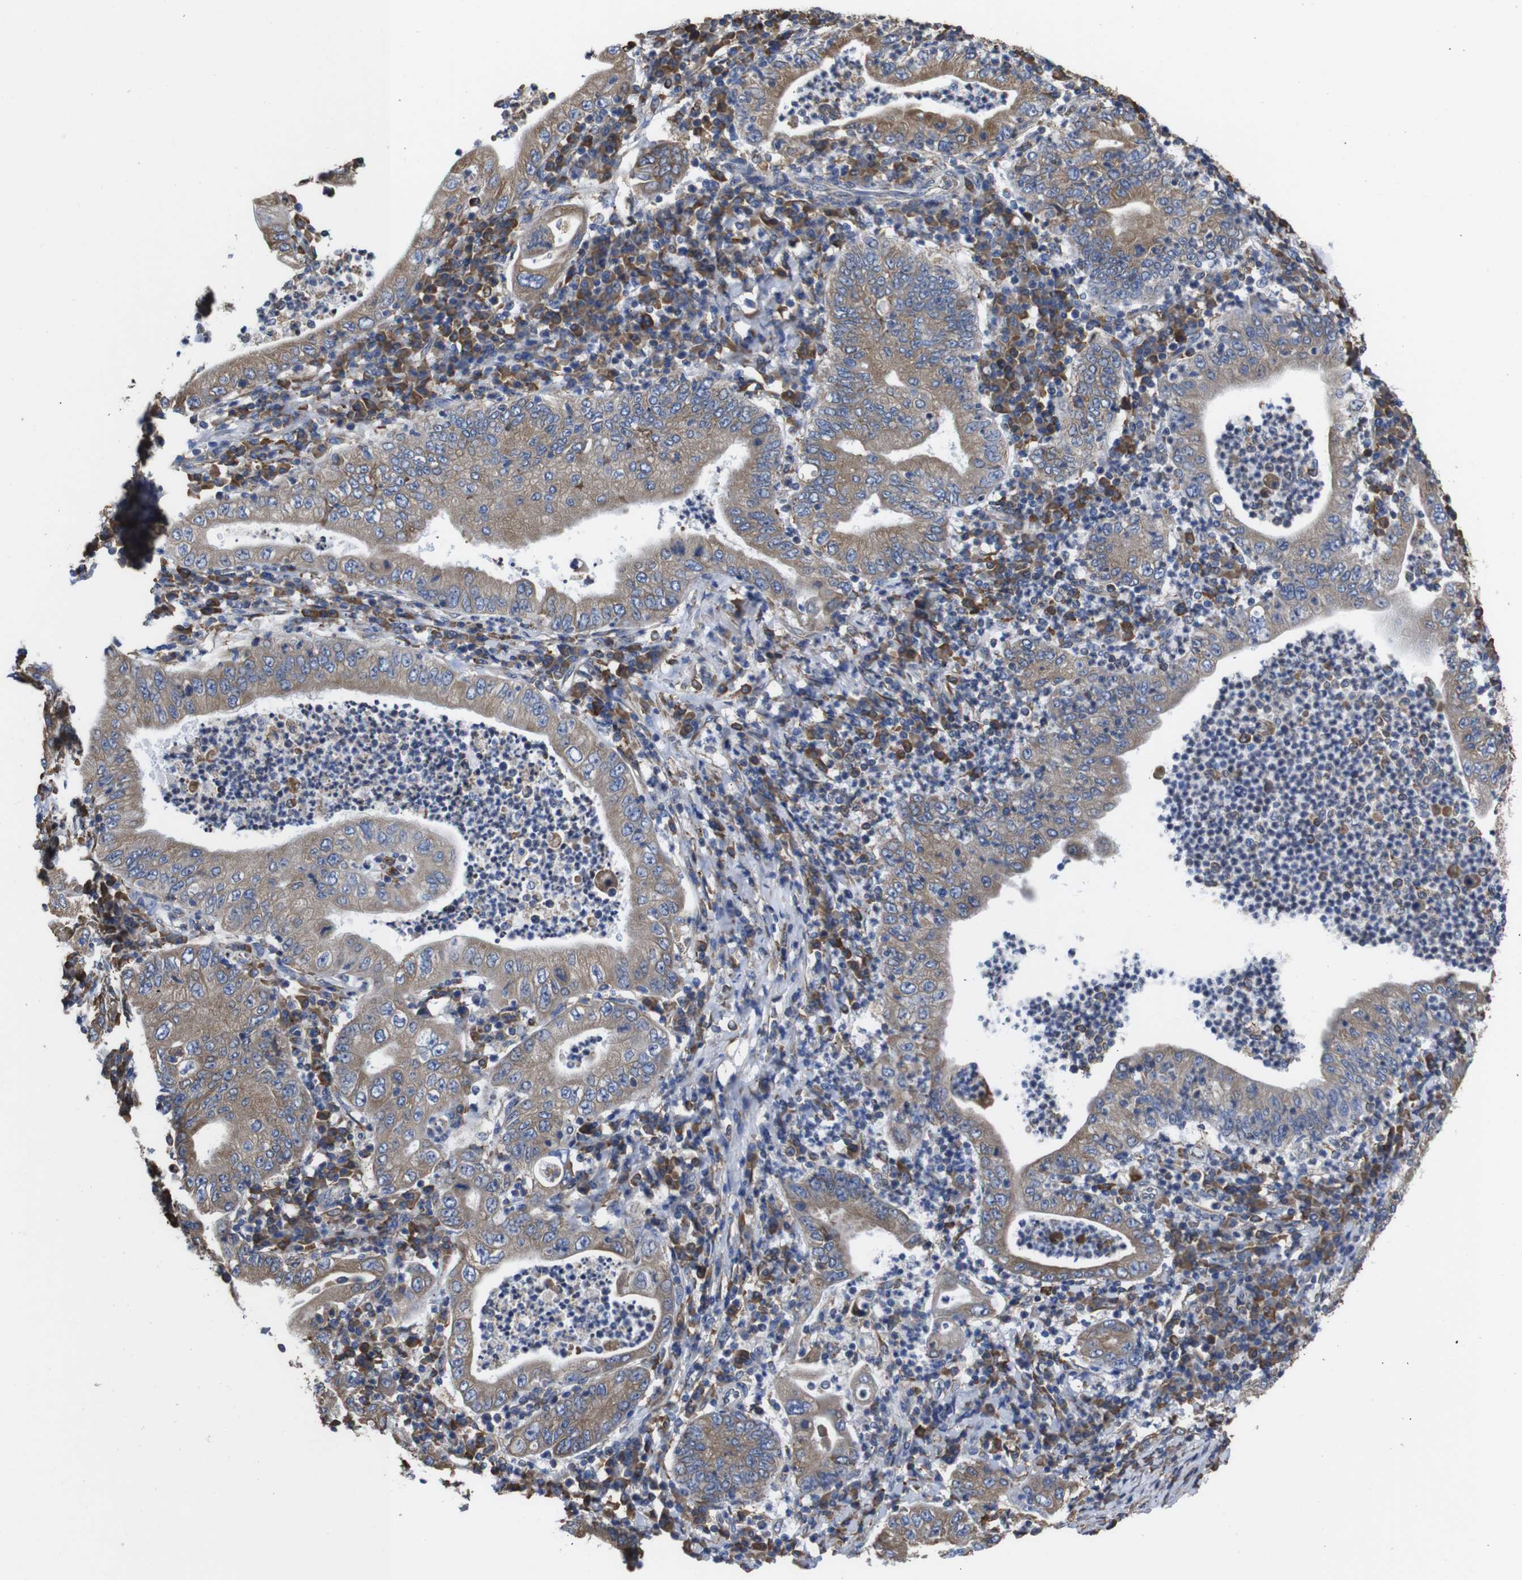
{"staining": {"intensity": "moderate", "quantity": ">75%", "location": "cytoplasmic/membranous"}, "tissue": "stomach cancer", "cell_type": "Tumor cells", "image_type": "cancer", "snomed": [{"axis": "morphology", "description": "Normal tissue, NOS"}, {"axis": "morphology", "description": "Adenocarcinoma, NOS"}, {"axis": "topography", "description": "Esophagus"}, {"axis": "topography", "description": "Stomach, upper"}, {"axis": "topography", "description": "Peripheral nerve tissue"}], "caption": "A high-resolution histopathology image shows immunohistochemistry (IHC) staining of stomach cancer, which exhibits moderate cytoplasmic/membranous positivity in about >75% of tumor cells.", "gene": "PPIB", "patient": {"sex": "male", "age": 62}}